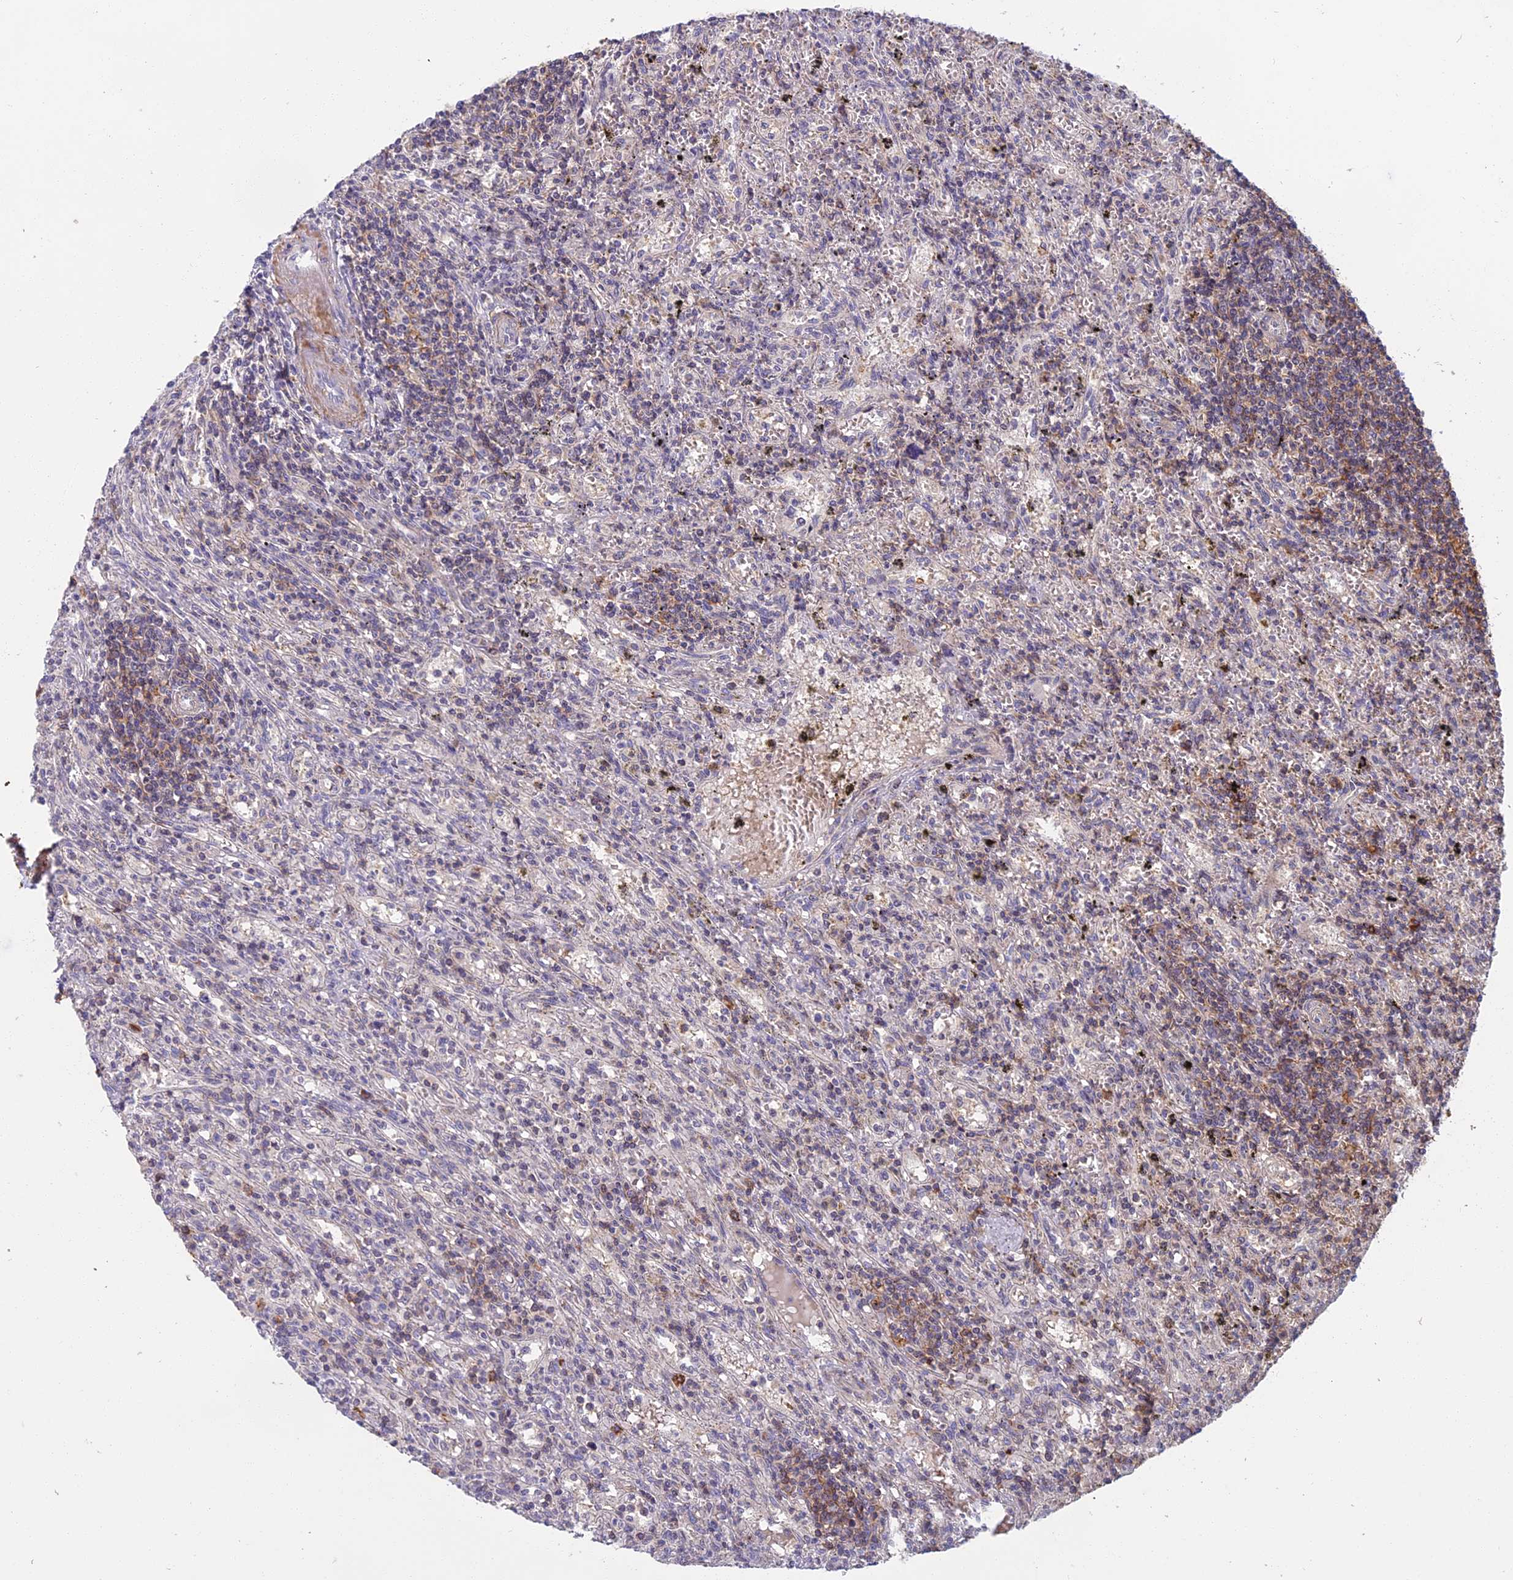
{"staining": {"intensity": "weak", "quantity": "<25%", "location": "cytoplasmic/membranous"}, "tissue": "lymphoma", "cell_type": "Tumor cells", "image_type": "cancer", "snomed": [{"axis": "morphology", "description": "Malignant lymphoma, non-Hodgkin's type, Low grade"}, {"axis": "topography", "description": "Spleen"}], "caption": "Lymphoma was stained to show a protein in brown. There is no significant staining in tumor cells.", "gene": "EDAR", "patient": {"sex": "male", "age": 76}}